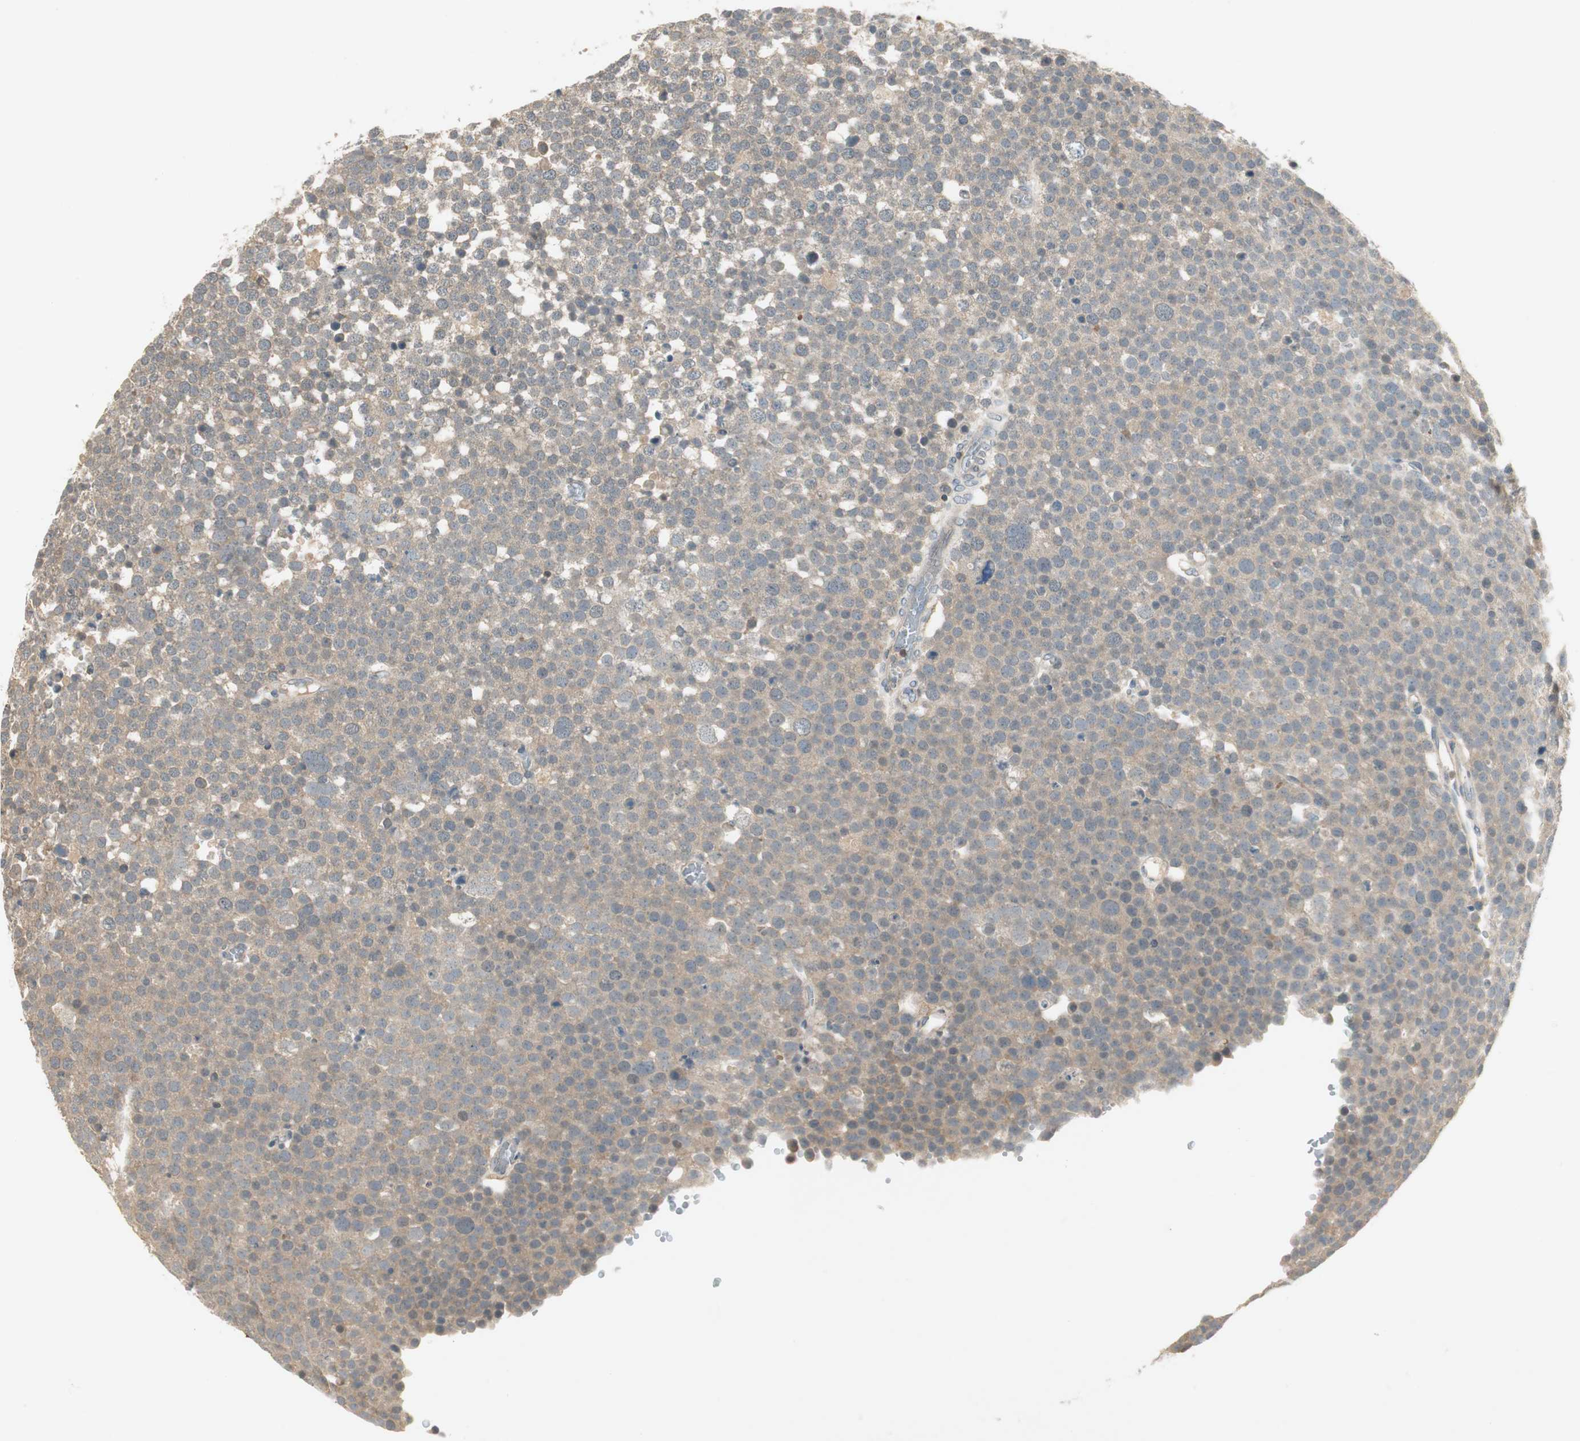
{"staining": {"intensity": "weak", "quantity": ">75%", "location": "cytoplasmic/membranous"}, "tissue": "testis cancer", "cell_type": "Tumor cells", "image_type": "cancer", "snomed": [{"axis": "morphology", "description": "Seminoma, NOS"}, {"axis": "topography", "description": "Testis"}], "caption": "Testis seminoma stained with IHC displays weak cytoplasmic/membranous staining in approximately >75% of tumor cells.", "gene": "USP2", "patient": {"sex": "male", "age": 71}}